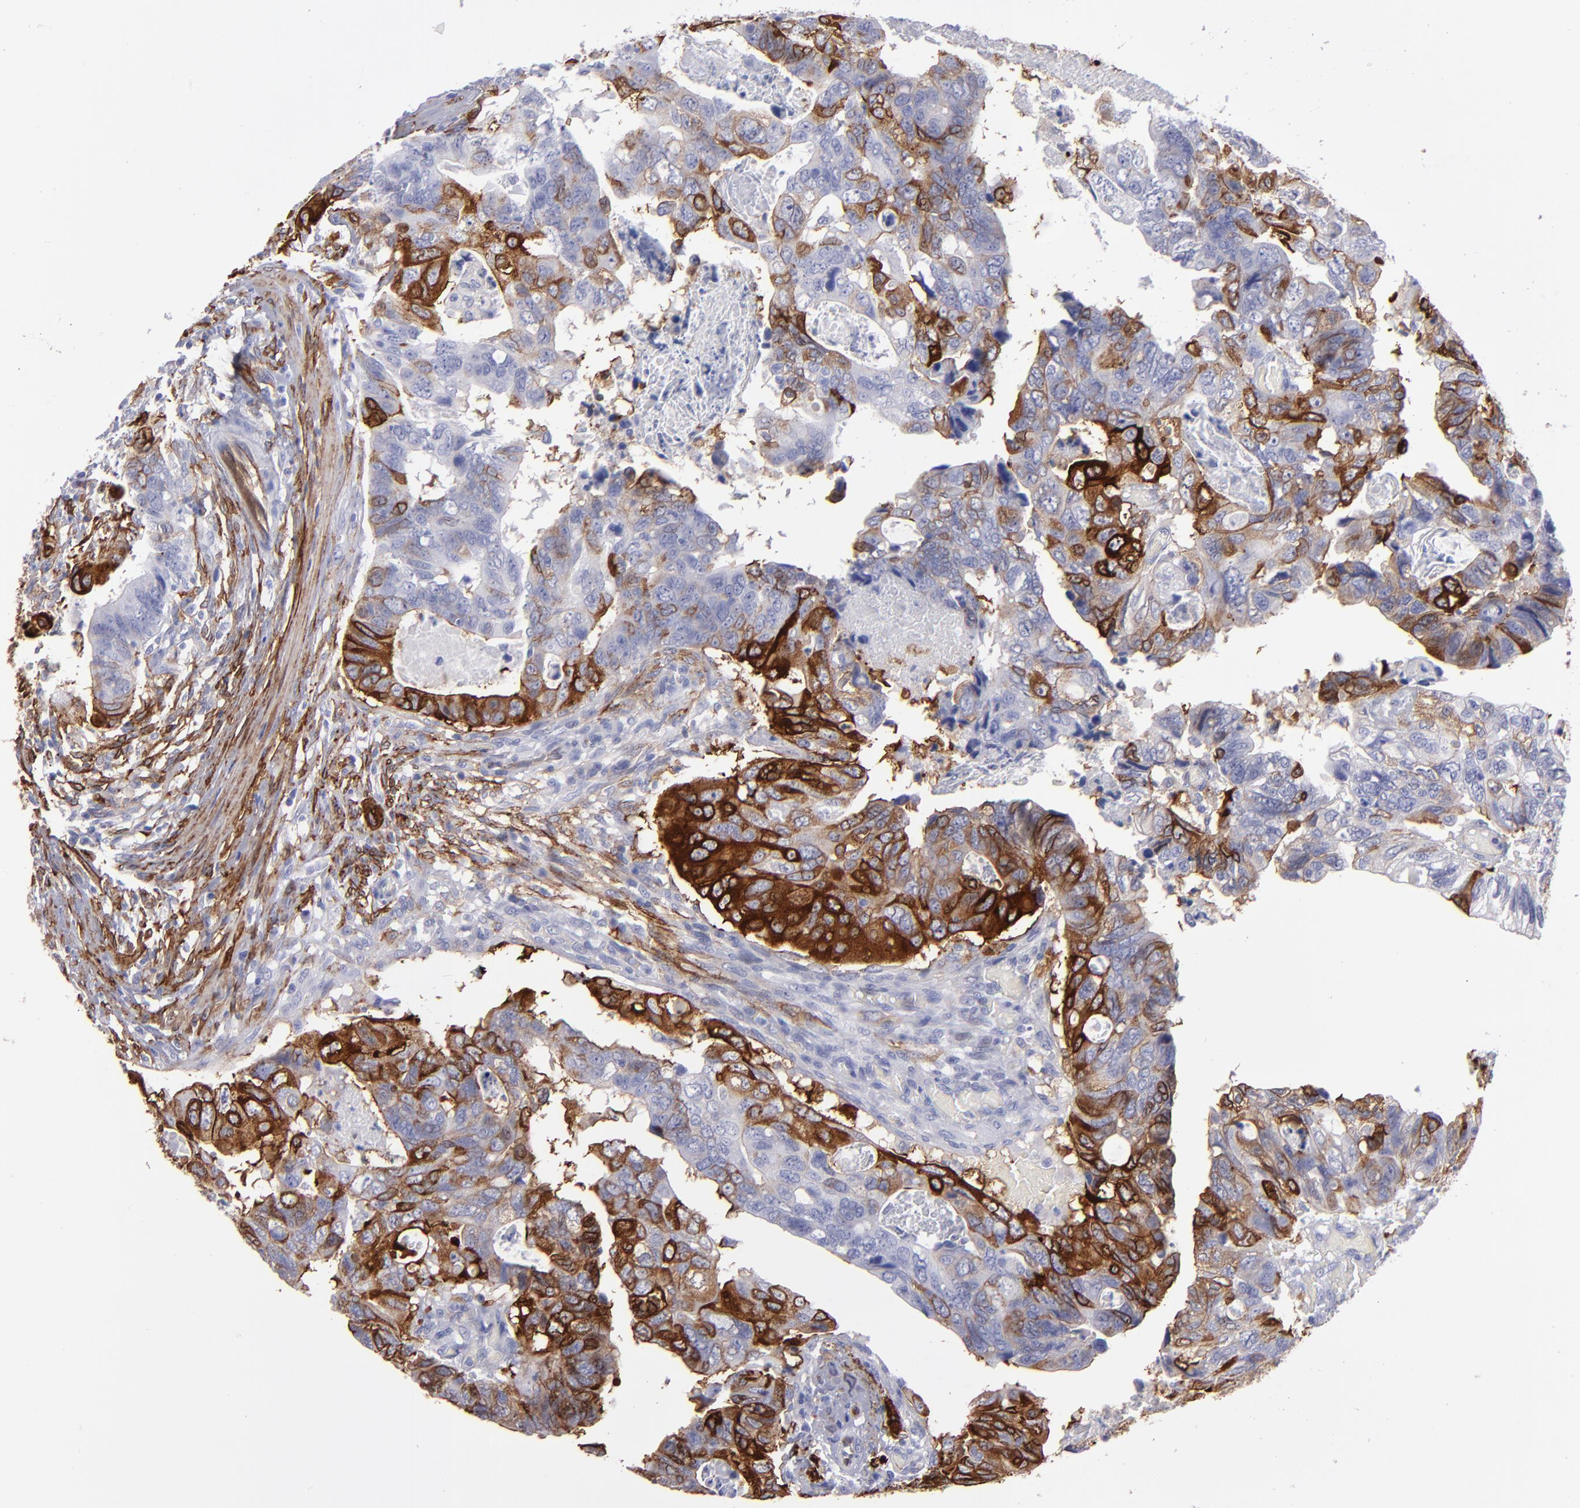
{"staining": {"intensity": "strong", "quantity": "25%-75%", "location": "cytoplasmic/membranous"}, "tissue": "colorectal cancer", "cell_type": "Tumor cells", "image_type": "cancer", "snomed": [{"axis": "morphology", "description": "Adenocarcinoma, NOS"}, {"axis": "topography", "description": "Rectum"}], "caption": "Protein analysis of colorectal cancer tissue exhibits strong cytoplasmic/membranous staining in approximately 25%-75% of tumor cells. Immunohistochemistry (ihc) stains the protein in brown and the nuclei are stained blue.", "gene": "AHNAK2", "patient": {"sex": "male", "age": 53}}